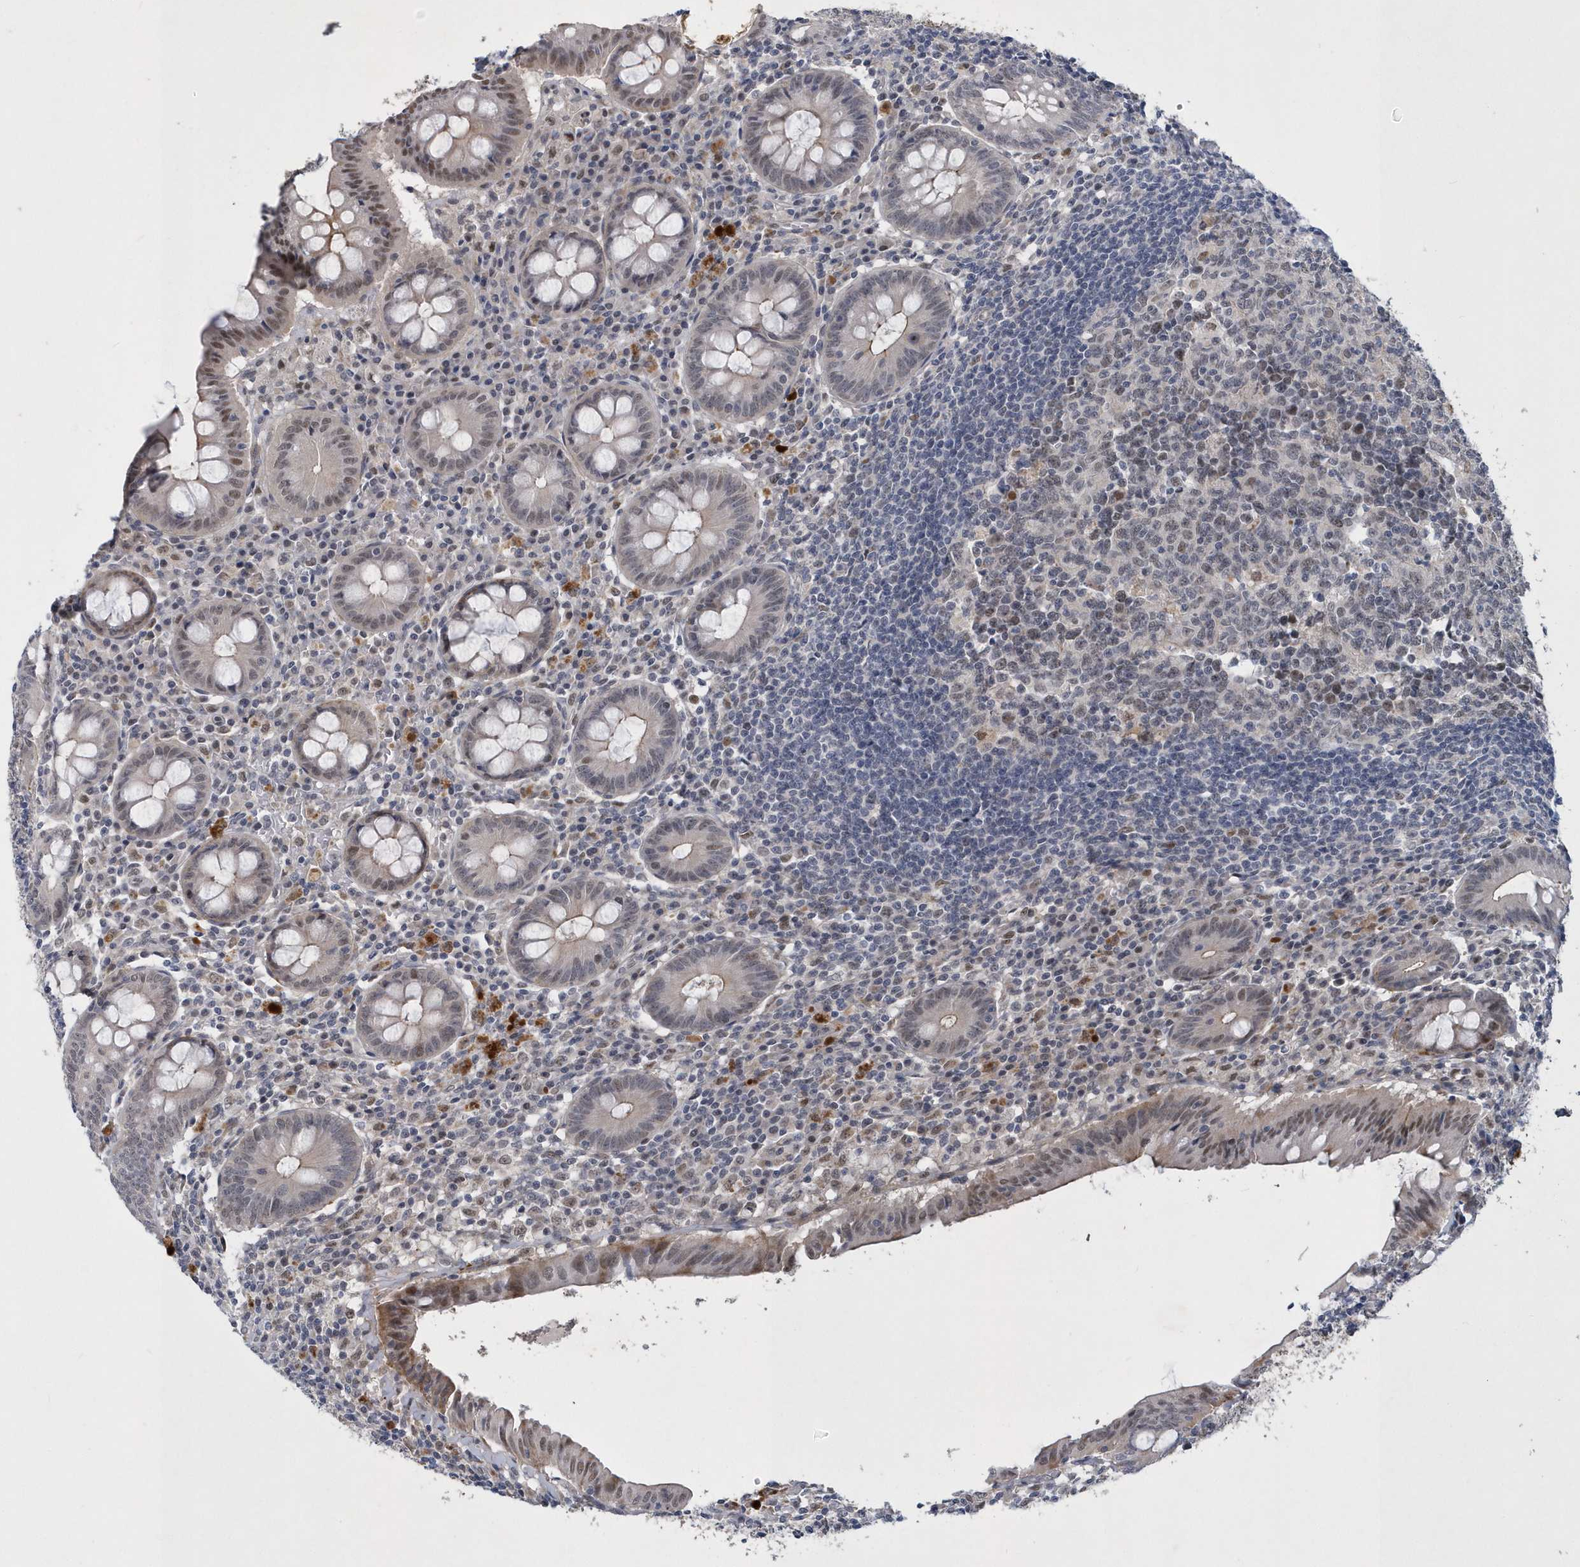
{"staining": {"intensity": "moderate", "quantity": "25%-75%", "location": "cytoplasmic/membranous,nuclear"}, "tissue": "appendix", "cell_type": "Glandular cells", "image_type": "normal", "snomed": [{"axis": "morphology", "description": "Normal tissue, NOS"}, {"axis": "topography", "description": "Appendix"}], "caption": "The immunohistochemical stain labels moderate cytoplasmic/membranous,nuclear staining in glandular cells of benign appendix.", "gene": "FAM217A", "patient": {"sex": "female", "age": 54}}